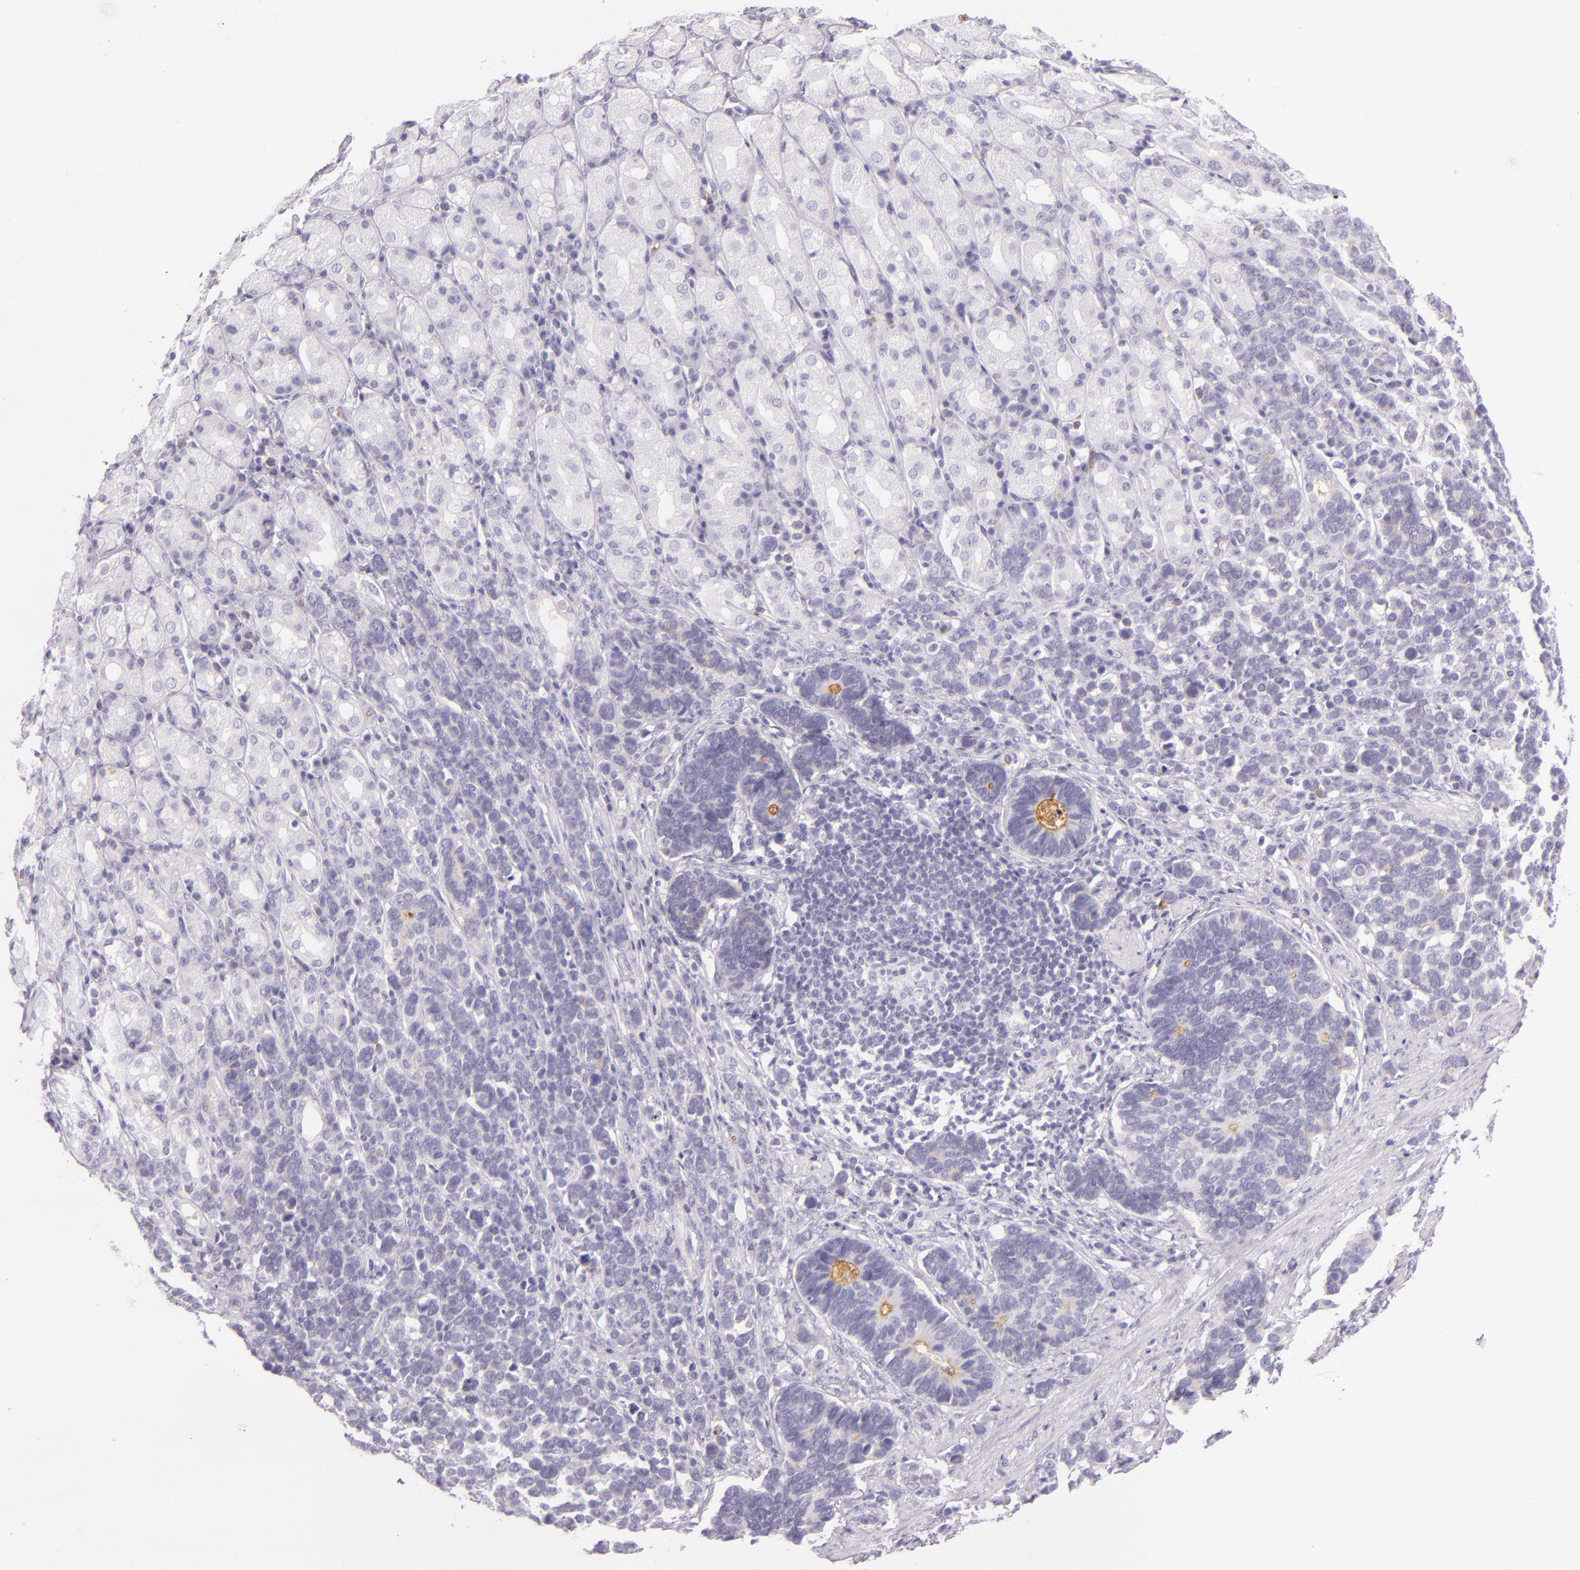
{"staining": {"intensity": "negative", "quantity": "none", "location": "none"}, "tissue": "stomach cancer", "cell_type": "Tumor cells", "image_type": "cancer", "snomed": [{"axis": "morphology", "description": "Adenocarcinoma, NOS"}, {"axis": "topography", "description": "Stomach, upper"}], "caption": "Immunohistochemistry histopathology image of neoplastic tissue: human stomach cancer stained with DAB displays no significant protein expression in tumor cells. (Brightfield microscopy of DAB immunohistochemistry at high magnification).", "gene": "CEACAM1", "patient": {"sex": "male", "age": 71}}